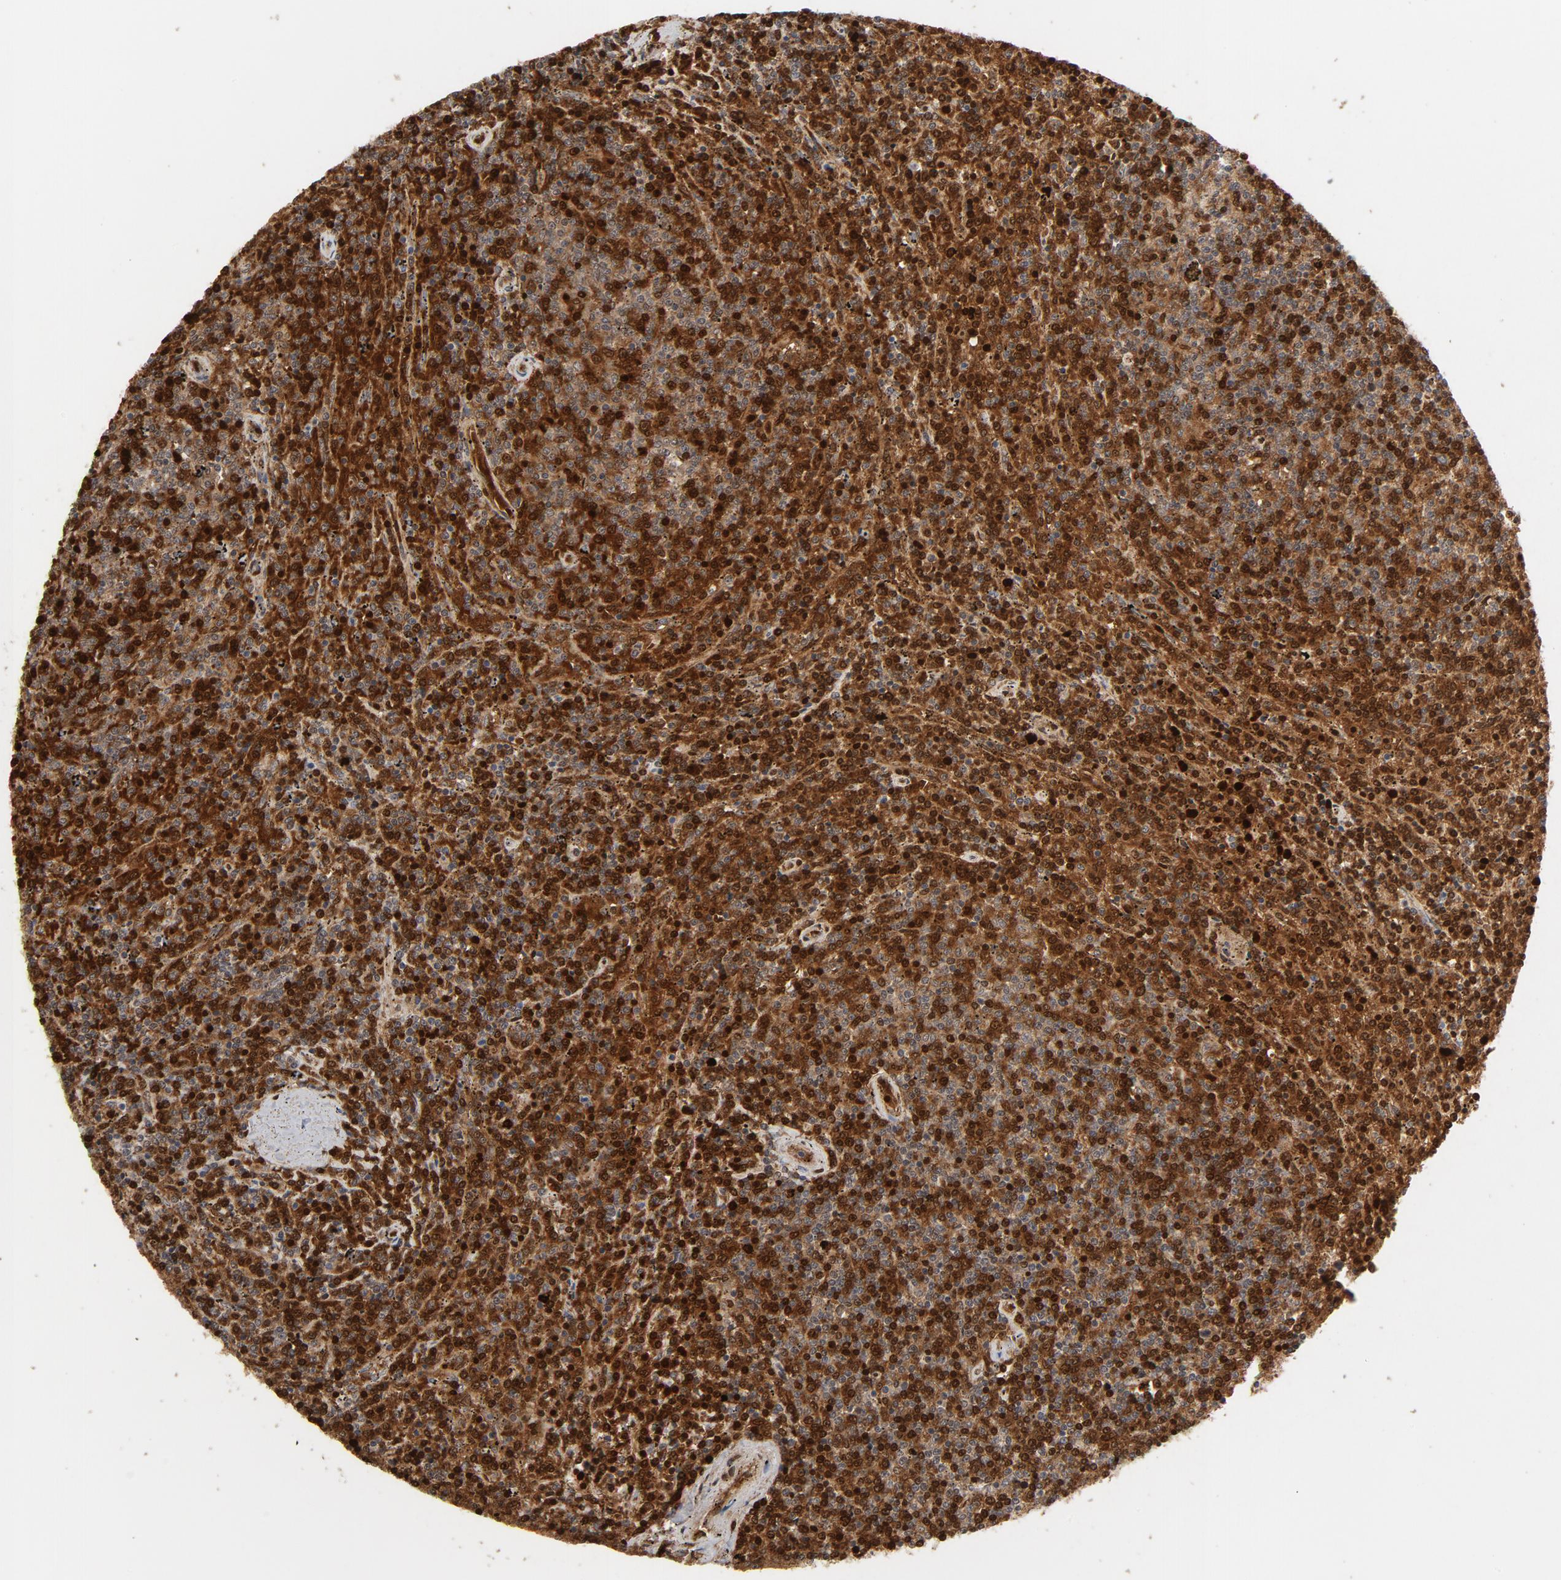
{"staining": {"intensity": "strong", "quantity": ">75%", "location": "cytoplasmic/membranous,nuclear"}, "tissue": "lymphoma", "cell_type": "Tumor cells", "image_type": "cancer", "snomed": [{"axis": "morphology", "description": "Malignant lymphoma, non-Hodgkin's type, Low grade"}, {"axis": "topography", "description": "Spleen"}], "caption": "Immunohistochemistry staining of low-grade malignant lymphoma, non-Hodgkin's type, which demonstrates high levels of strong cytoplasmic/membranous and nuclear staining in about >75% of tumor cells indicating strong cytoplasmic/membranous and nuclear protein positivity. The staining was performed using DAB (brown) for protein detection and nuclei were counterstained in hematoxylin (blue).", "gene": "PRDX1", "patient": {"sex": "female", "age": 50}}